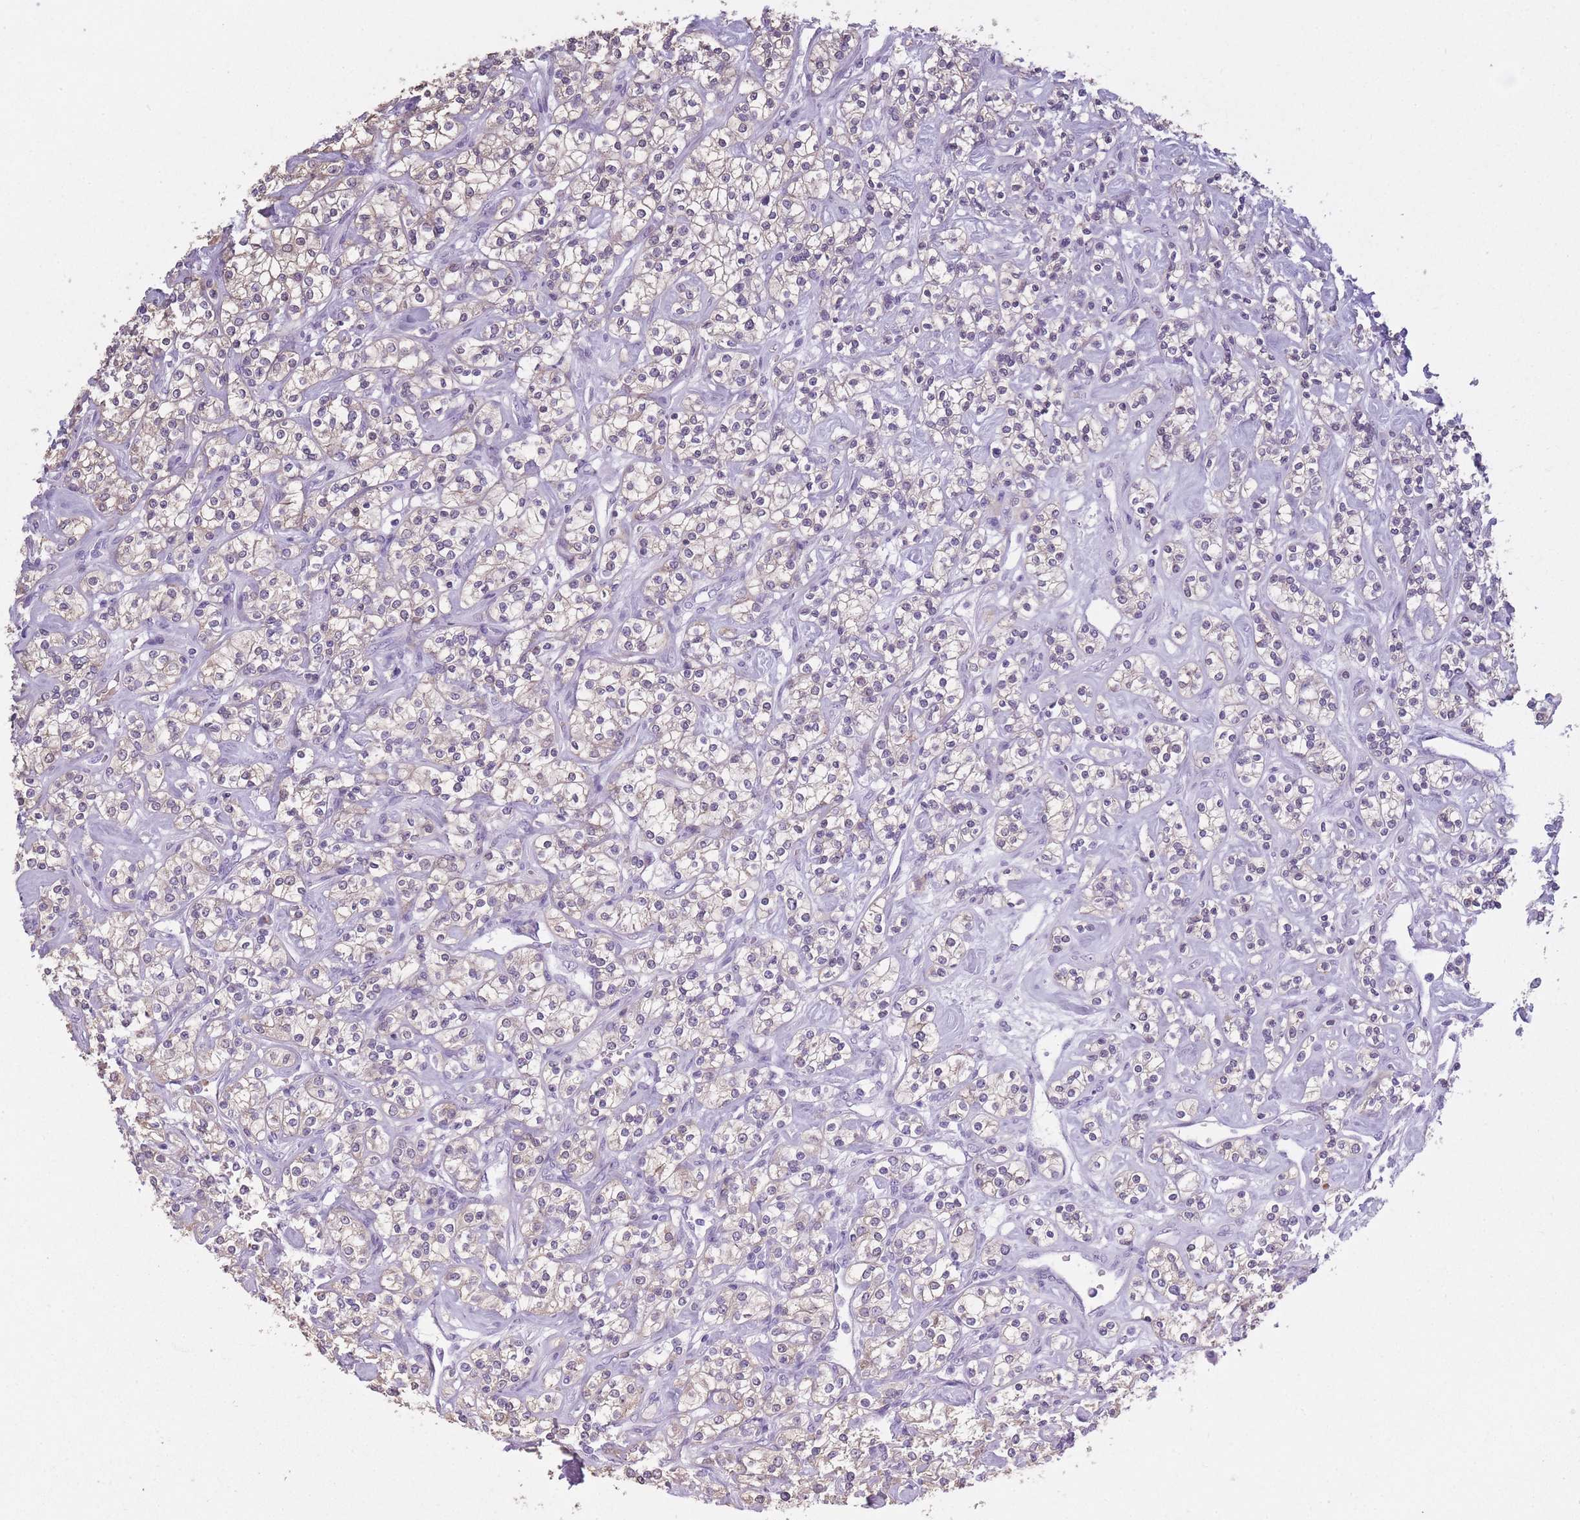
{"staining": {"intensity": "weak", "quantity": "<25%", "location": "cytoplasmic/membranous"}, "tissue": "renal cancer", "cell_type": "Tumor cells", "image_type": "cancer", "snomed": [{"axis": "morphology", "description": "Adenocarcinoma, NOS"}, {"axis": "topography", "description": "Kidney"}], "caption": "Immunohistochemistry (IHC) image of human renal cancer stained for a protein (brown), which shows no expression in tumor cells.", "gene": "OR7C1", "patient": {"sex": "male", "age": 77}}